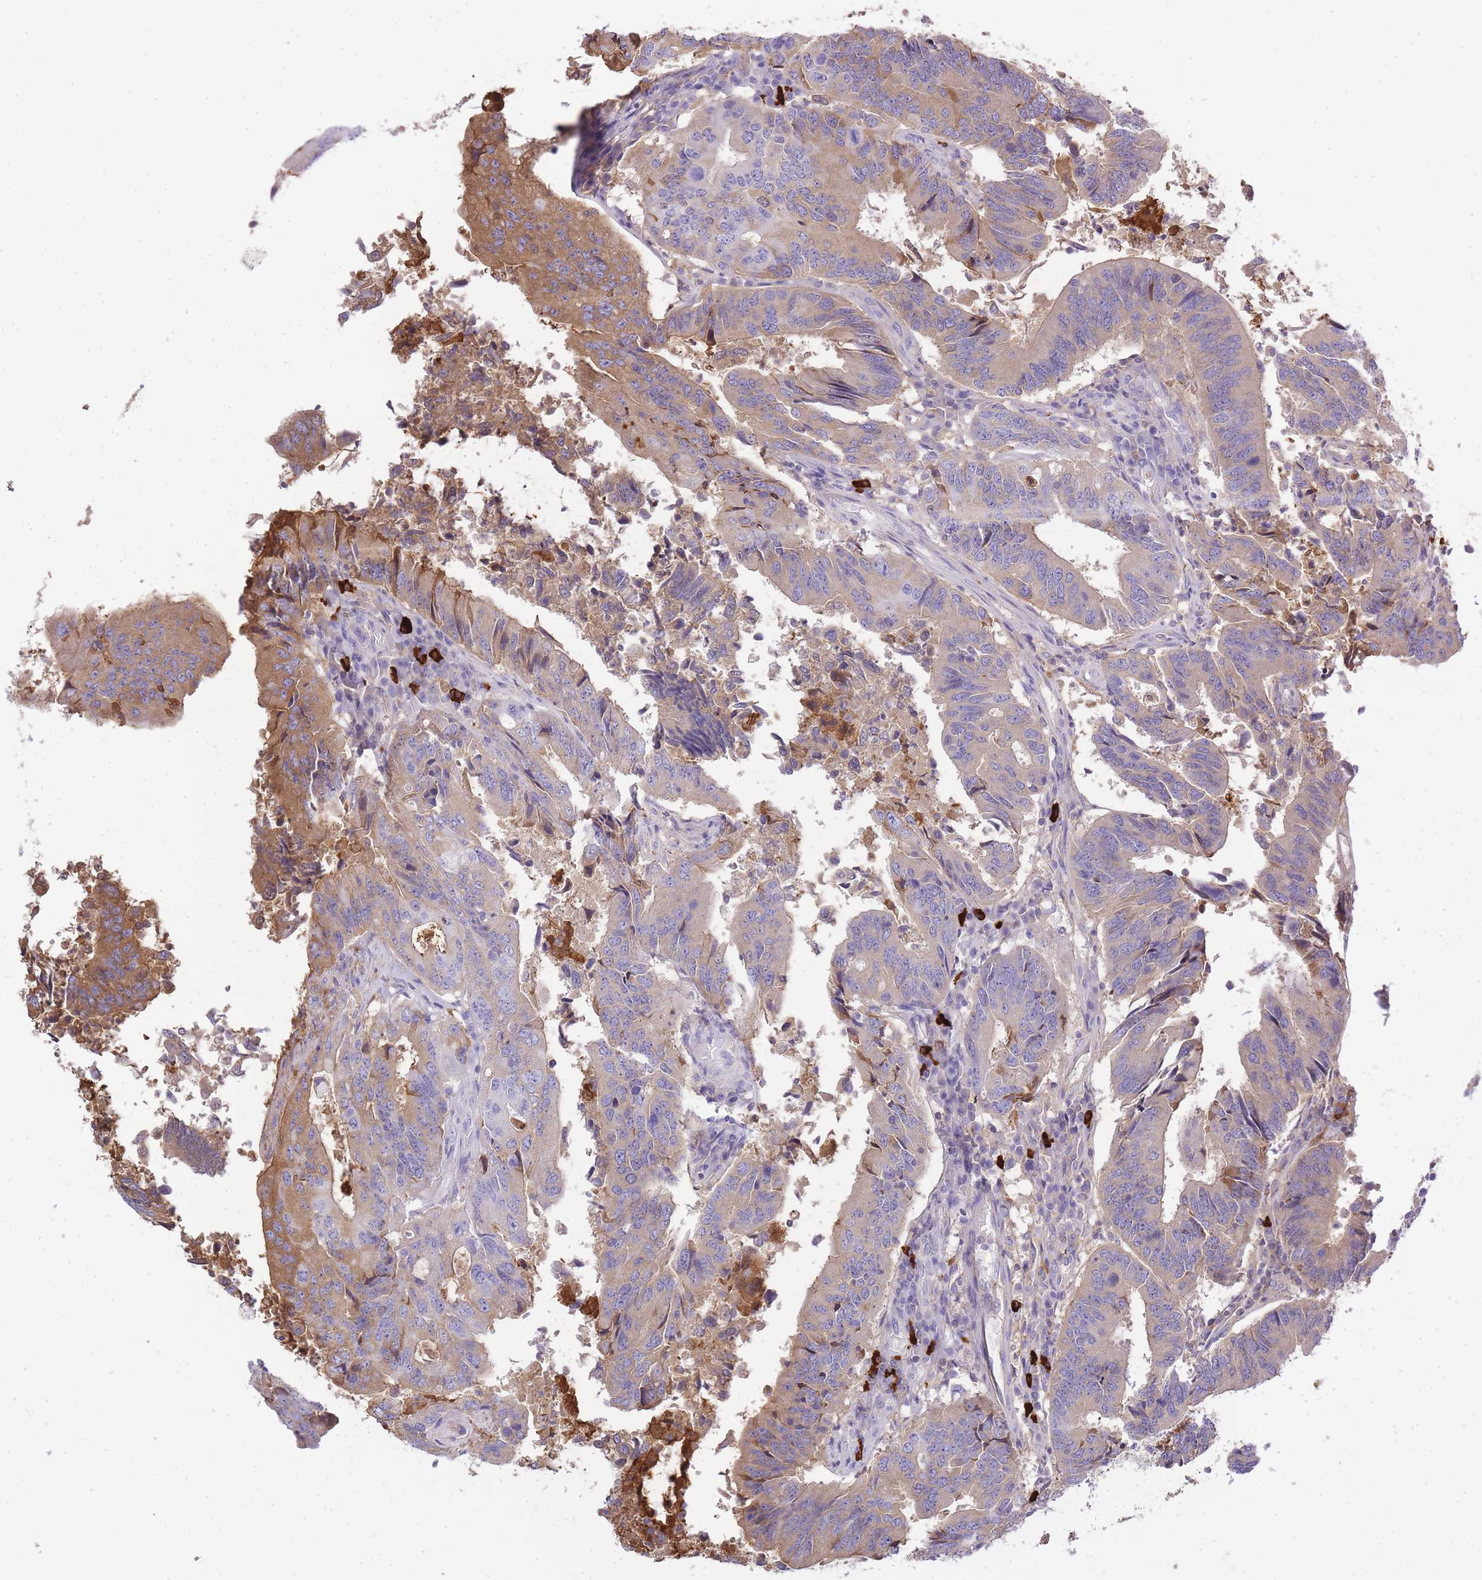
{"staining": {"intensity": "moderate", "quantity": "25%-75%", "location": "cytoplasmic/membranous"}, "tissue": "colorectal cancer", "cell_type": "Tumor cells", "image_type": "cancer", "snomed": [{"axis": "morphology", "description": "Adenocarcinoma, NOS"}, {"axis": "topography", "description": "Colon"}], "caption": "Moderate cytoplasmic/membranous protein staining is present in approximately 25%-75% of tumor cells in adenocarcinoma (colorectal).", "gene": "IGKV1D-42", "patient": {"sex": "female", "age": 67}}